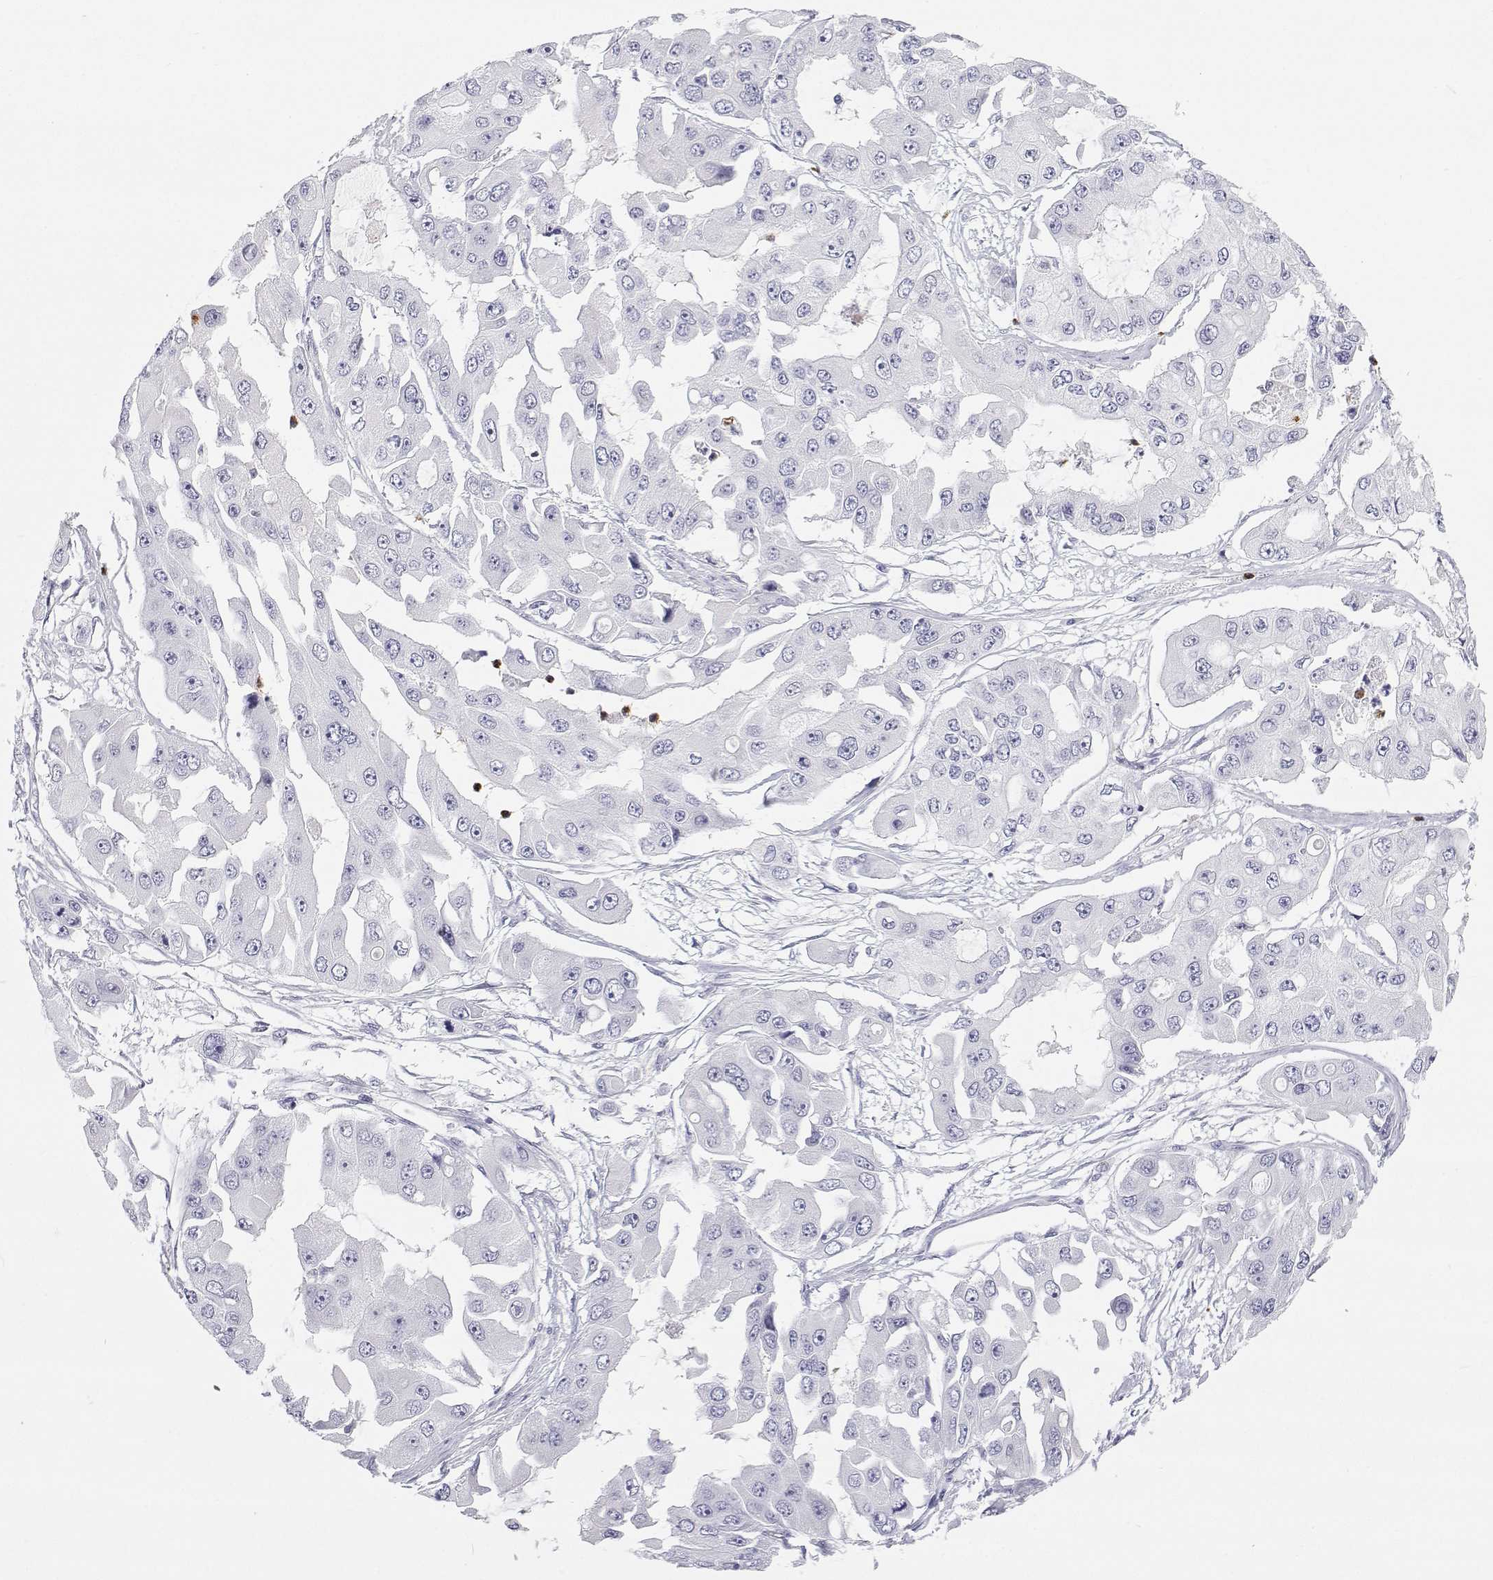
{"staining": {"intensity": "negative", "quantity": "none", "location": "none"}, "tissue": "ovarian cancer", "cell_type": "Tumor cells", "image_type": "cancer", "snomed": [{"axis": "morphology", "description": "Cystadenocarcinoma, serous, NOS"}, {"axis": "topography", "description": "Ovary"}], "caption": "Tumor cells show no significant positivity in ovarian cancer (serous cystadenocarcinoma). Nuclei are stained in blue.", "gene": "SFTPB", "patient": {"sex": "female", "age": 56}}